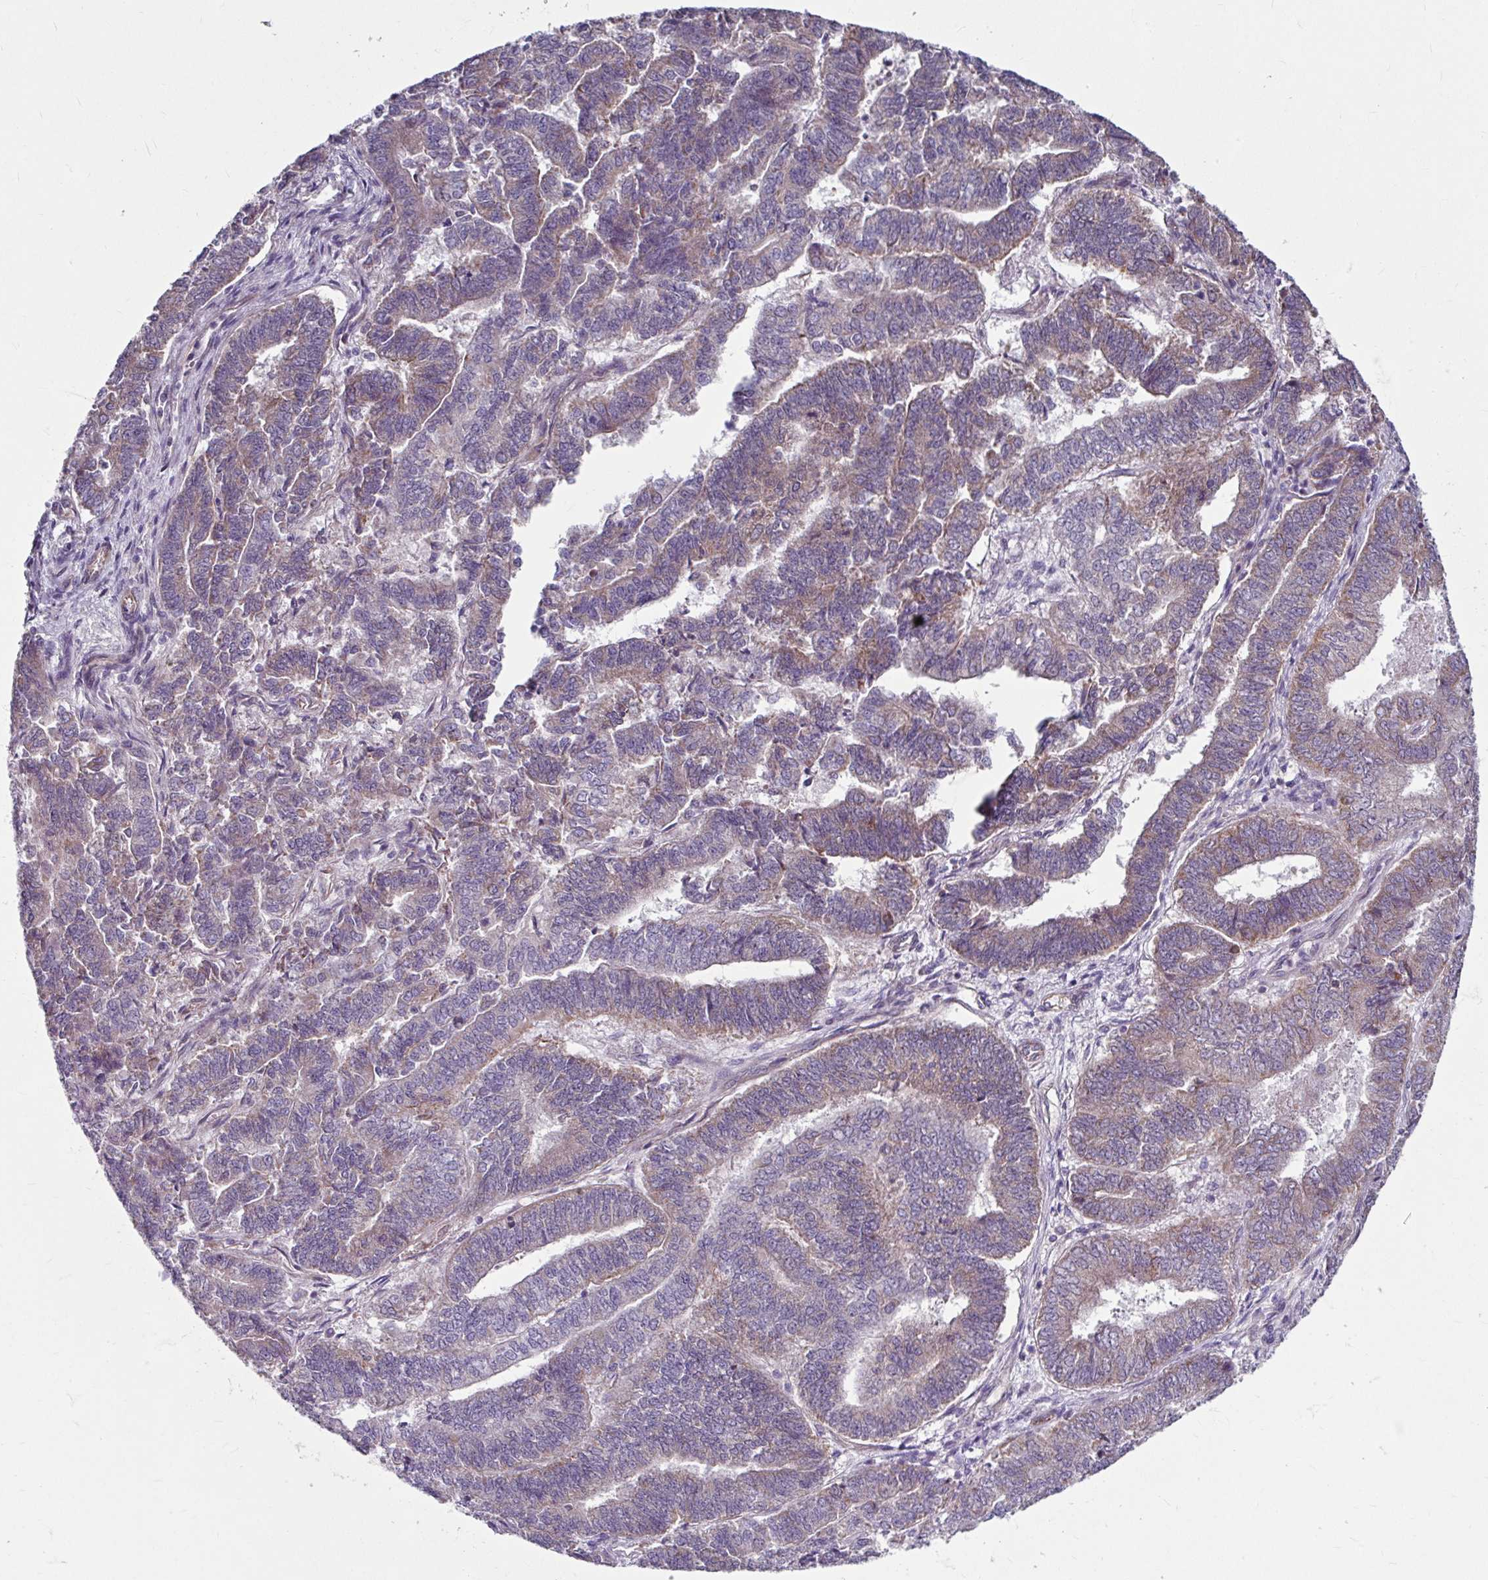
{"staining": {"intensity": "weak", "quantity": "25%-75%", "location": "cytoplasmic/membranous"}, "tissue": "endometrial cancer", "cell_type": "Tumor cells", "image_type": "cancer", "snomed": [{"axis": "morphology", "description": "Adenocarcinoma, NOS"}, {"axis": "topography", "description": "Endometrium"}], "caption": "Tumor cells show weak cytoplasmic/membranous expression in approximately 25%-75% of cells in endometrial cancer (adenocarcinoma).", "gene": "DAAM2", "patient": {"sex": "female", "age": 72}}